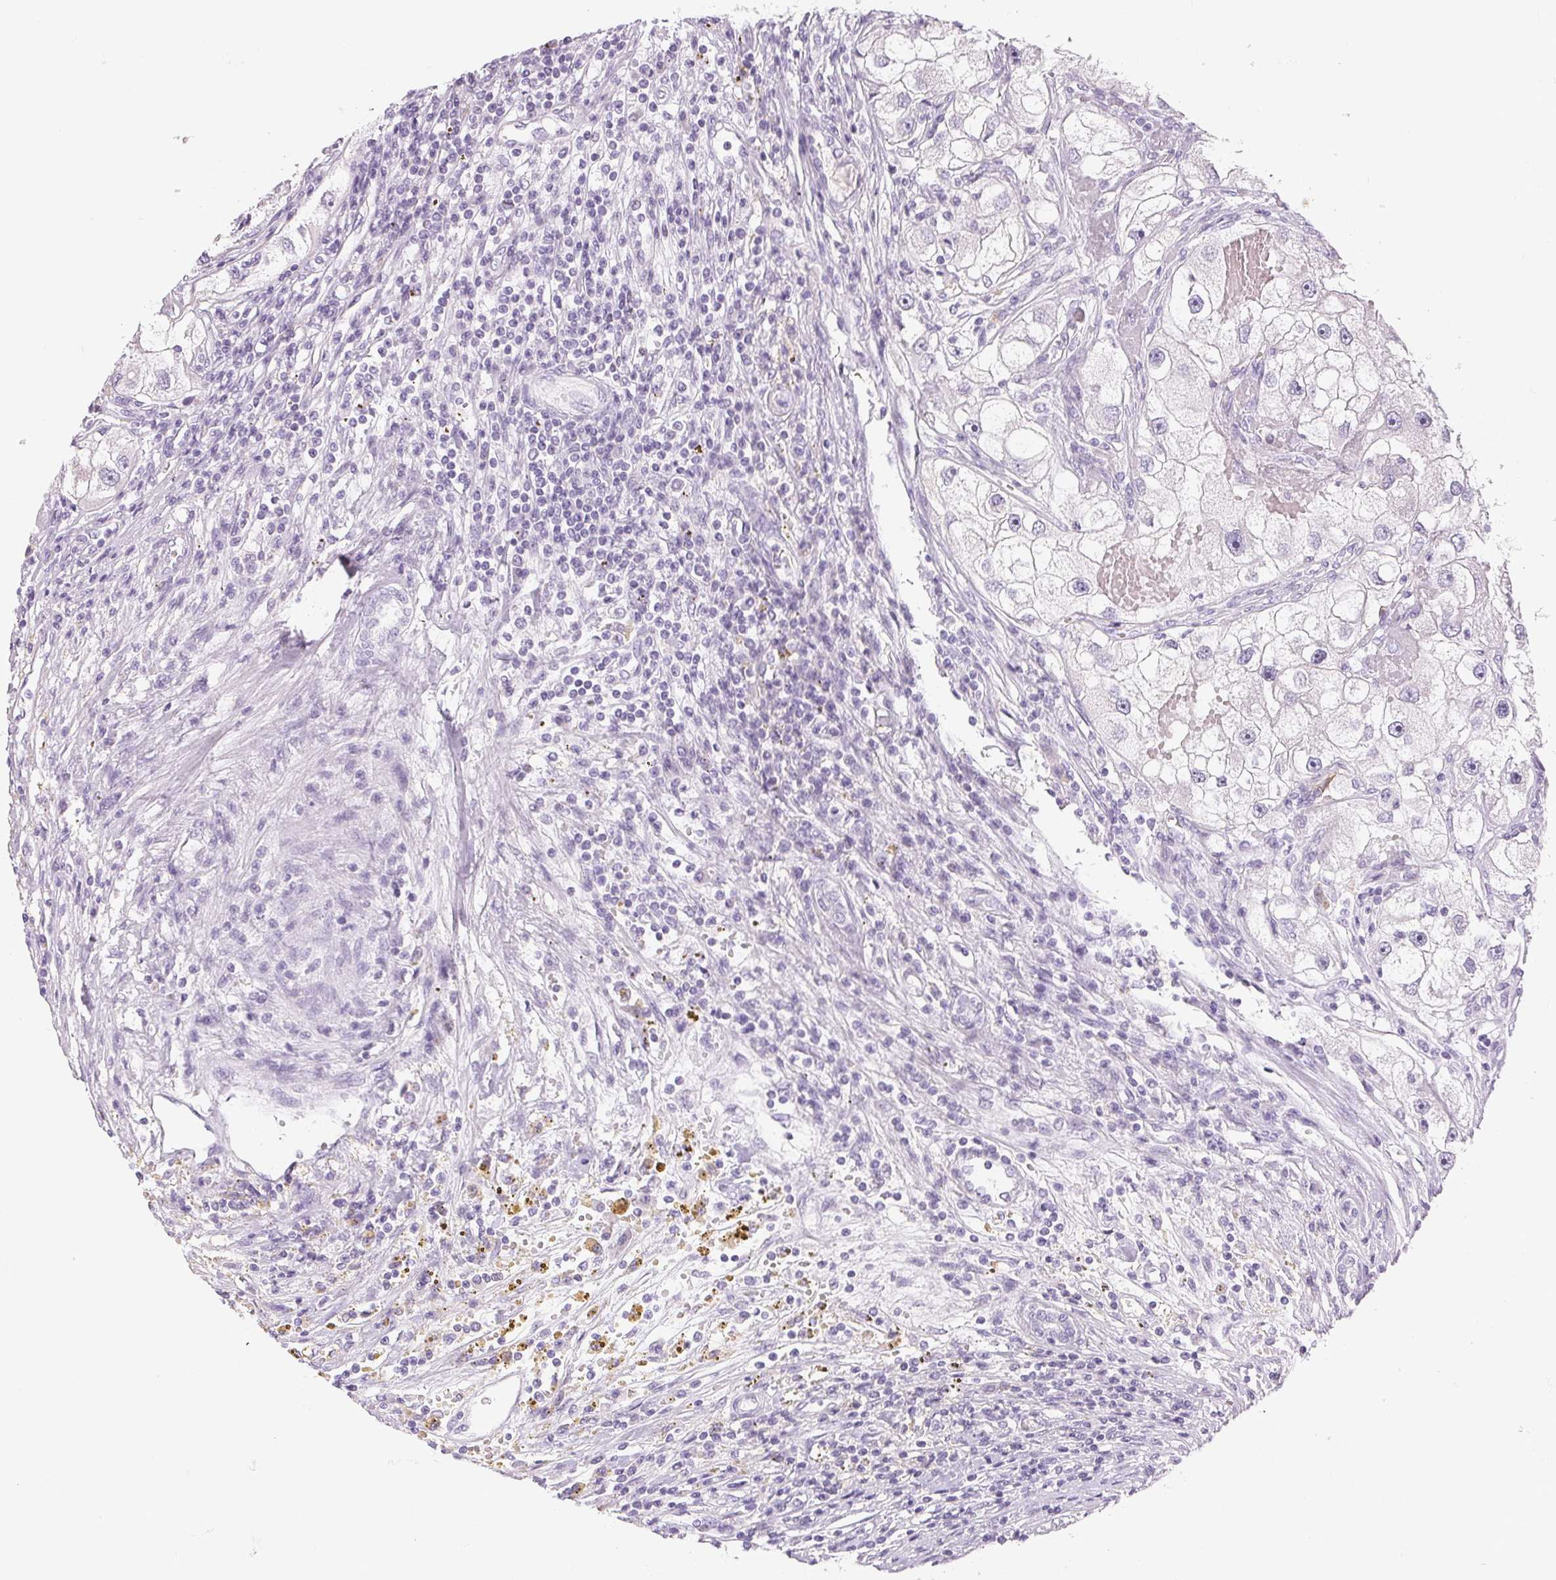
{"staining": {"intensity": "negative", "quantity": "none", "location": "none"}, "tissue": "renal cancer", "cell_type": "Tumor cells", "image_type": "cancer", "snomed": [{"axis": "morphology", "description": "Adenocarcinoma, NOS"}, {"axis": "topography", "description": "Kidney"}], "caption": "Renal cancer stained for a protein using immunohistochemistry (IHC) reveals no expression tumor cells.", "gene": "MIOX", "patient": {"sex": "male", "age": 63}}